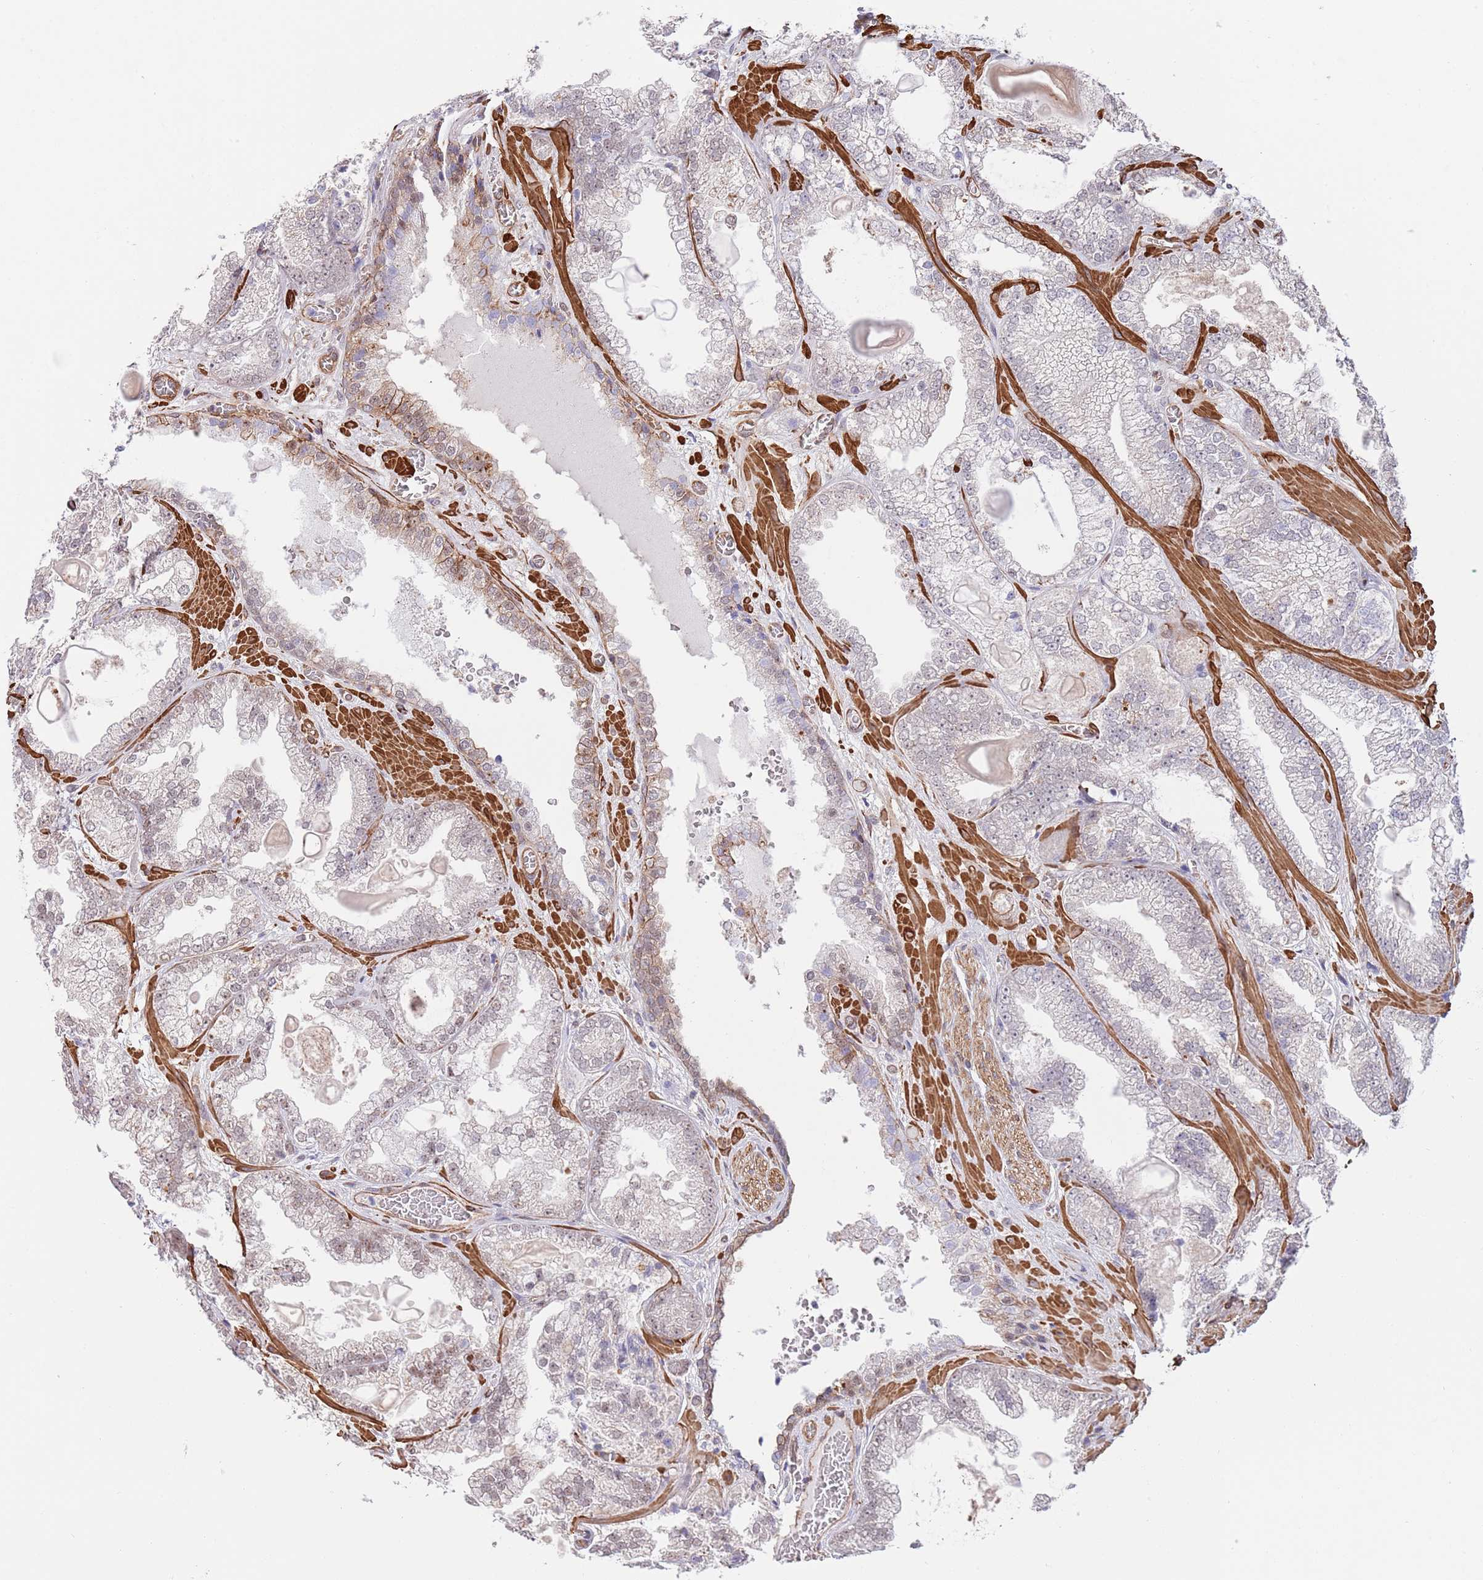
{"staining": {"intensity": "moderate", "quantity": "<25%", "location": "nuclear"}, "tissue": "prostate cancer", "cell_type": "Tumor cells", "image_type": "cancer", "snomed": [{"axis": "morphology", "description": "Adenocarcinoma, Low grade"}, {"axis": "topography", "description": "Prostate"}], "caption": "Immunohistochemical staining of prostate adenocarcinoma (low-grade) exhibits low levels of moderate nuclear positivity in about <25% of tumor cells.", "gene": "BPNT1", "patient": {"sex": "male", "age": 57}}